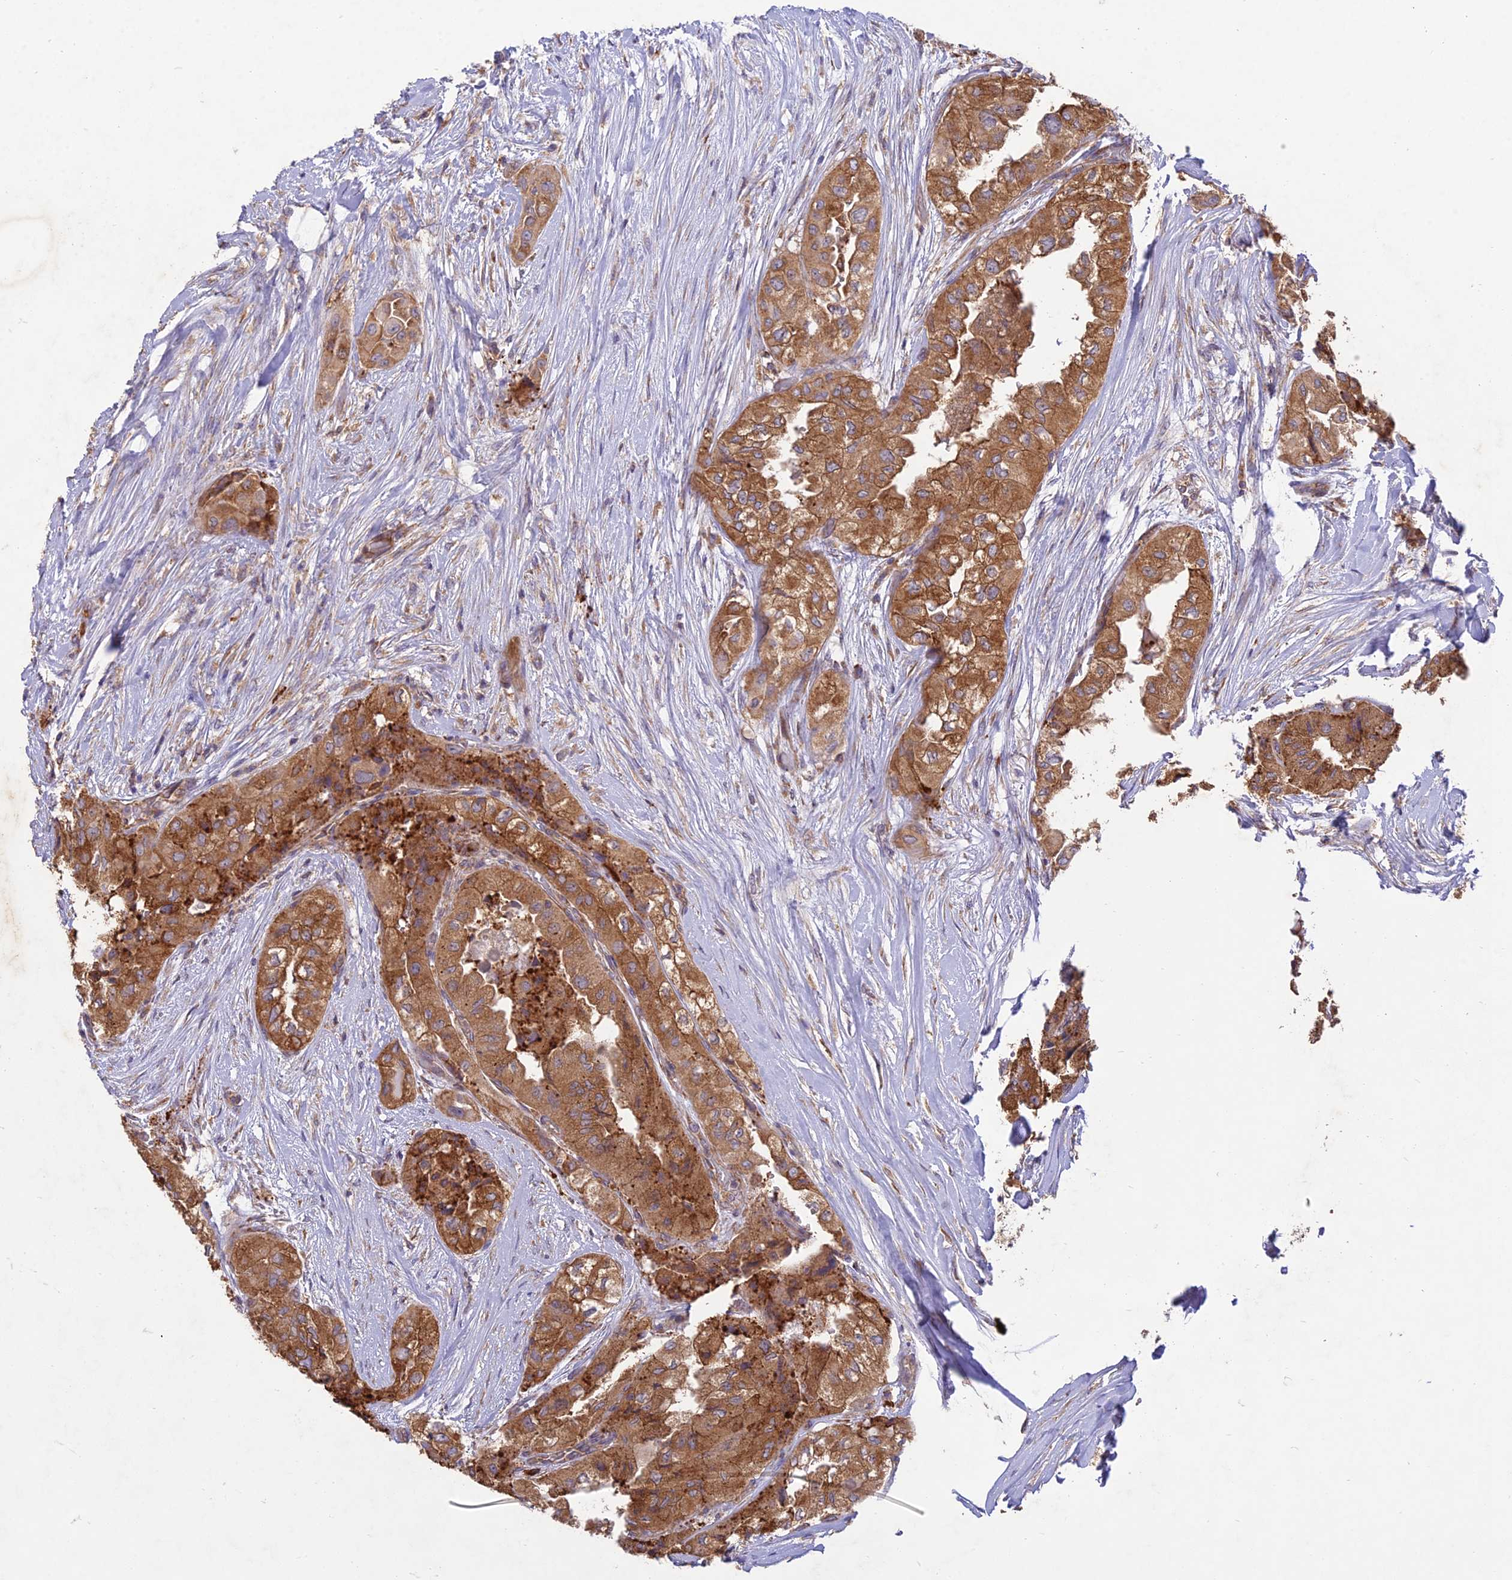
{"staining": {"intensity": "moderate", "quantity": ">75%", "location": "cytoplasmic/membranous"}, "tissue": "thyroid cancer", "cell_type": "Tumor cells", "image_type": "cancer", "snomed": [{"axis": "morphology", "description": "Papillary adenocarcinoma, NOS"}, {"axis": "topography", "description": "Thyroid gland"}], "caption": "Thyroid cancer was stained to show a protein in brown. There is medium levels of moderate cytoplasmic/membranous staining in about >75% of tumor cells. Using DAB (3,3'-diaminobenzidine) (brown) and hematoxylin (blue) stains, captured at high magnification using brightfield microscopy.", "gene": "NXNL2", "patient": {"sex": "female", "age": 59}}